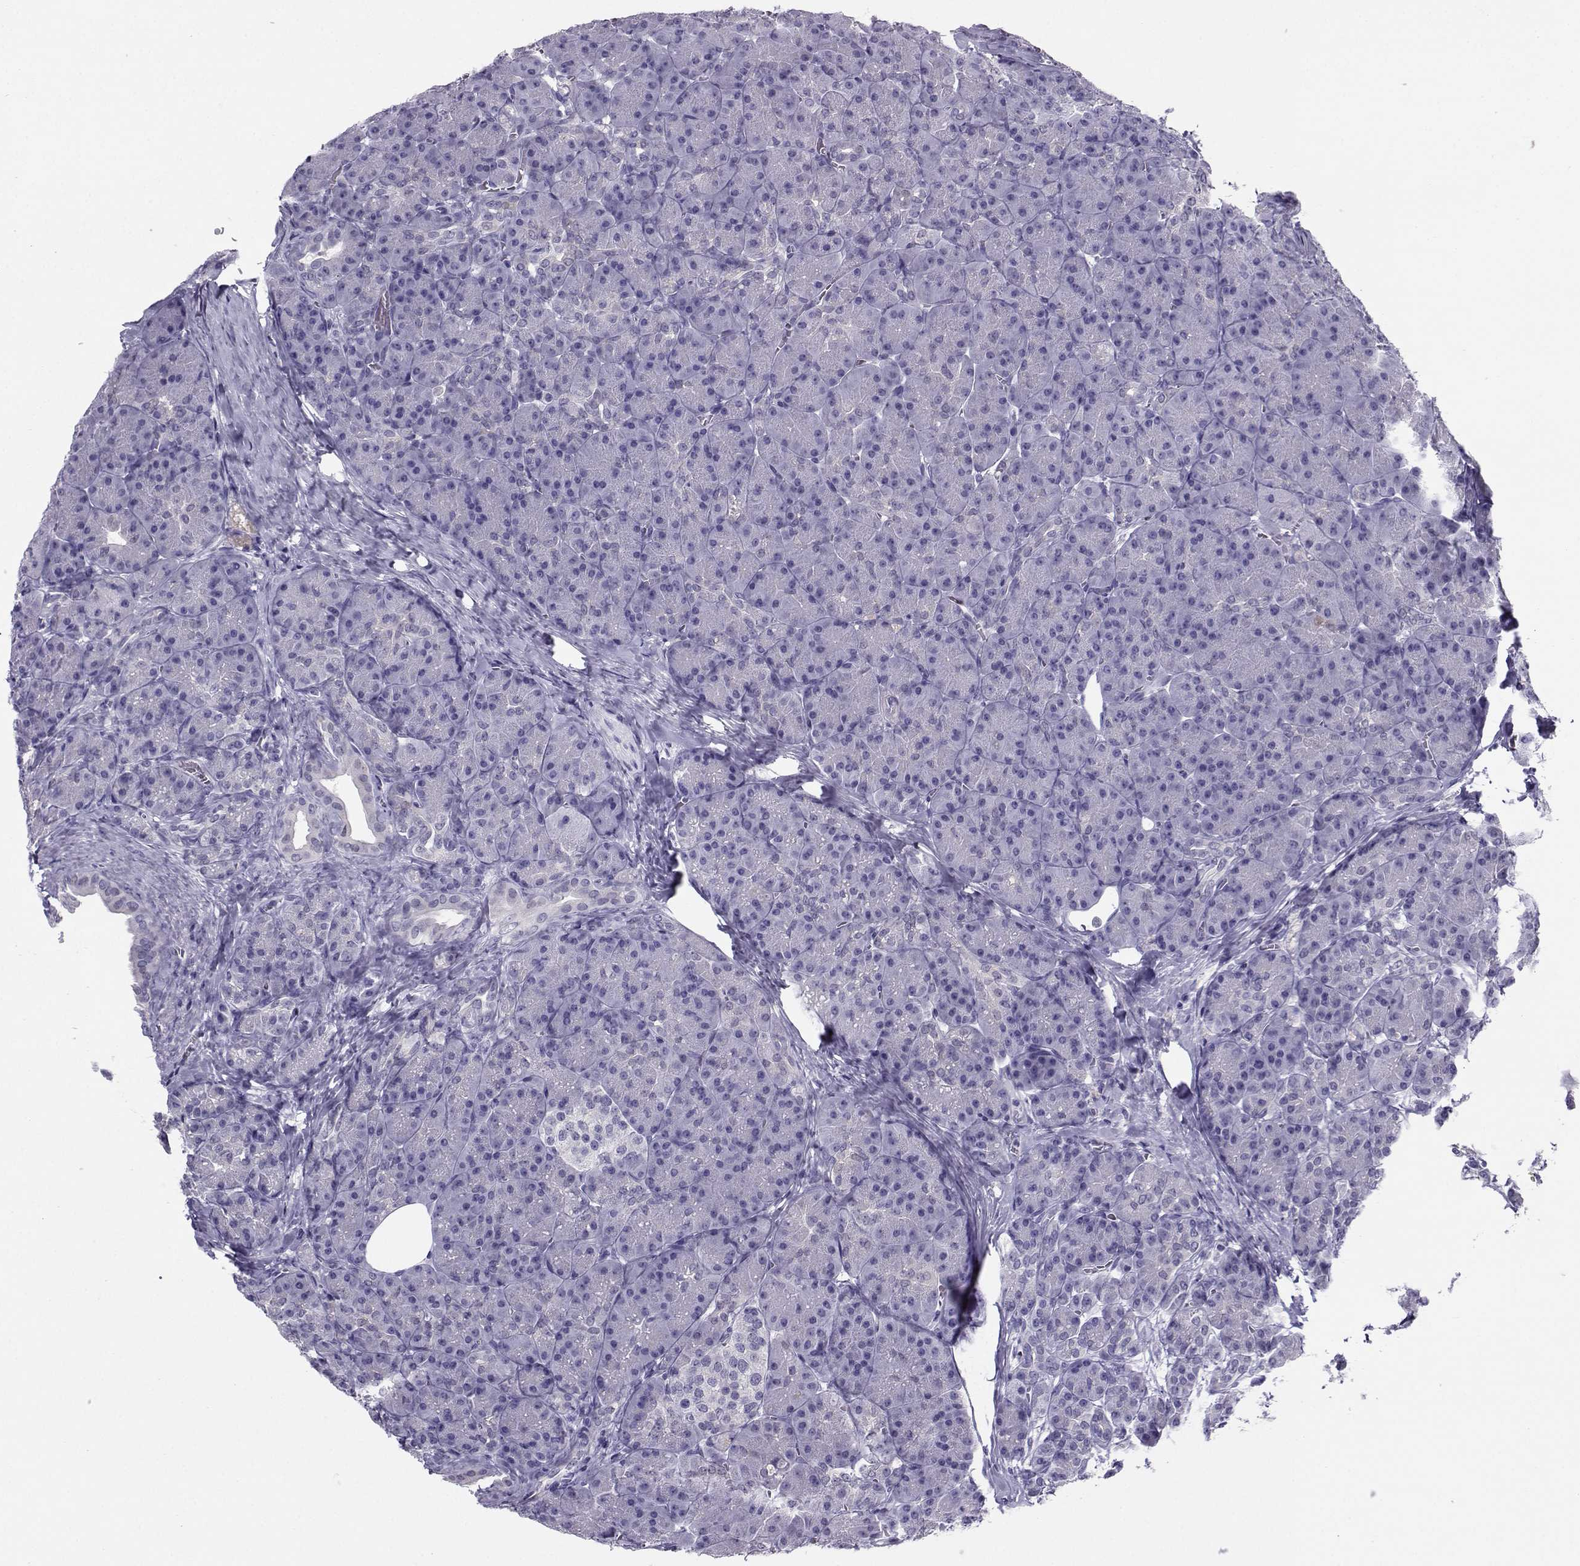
{"staining": {"intensity": "negative", "quantity": "none", "location": "none"}, "tissue": "pancreas", "cell_type": "Exocrine glandular cells", "image_type": "normal", "snomed": [{"axis": "morphology", "description": "Normal tissue, NOS"}, {"axis": "topography", "description": "Pancreas"}], "caption": "Exocrine glandular cells show no significant expression in unremarkable pancreas.", "gene": "PGK1", "patient": {"sex": "male", "age": 57}}